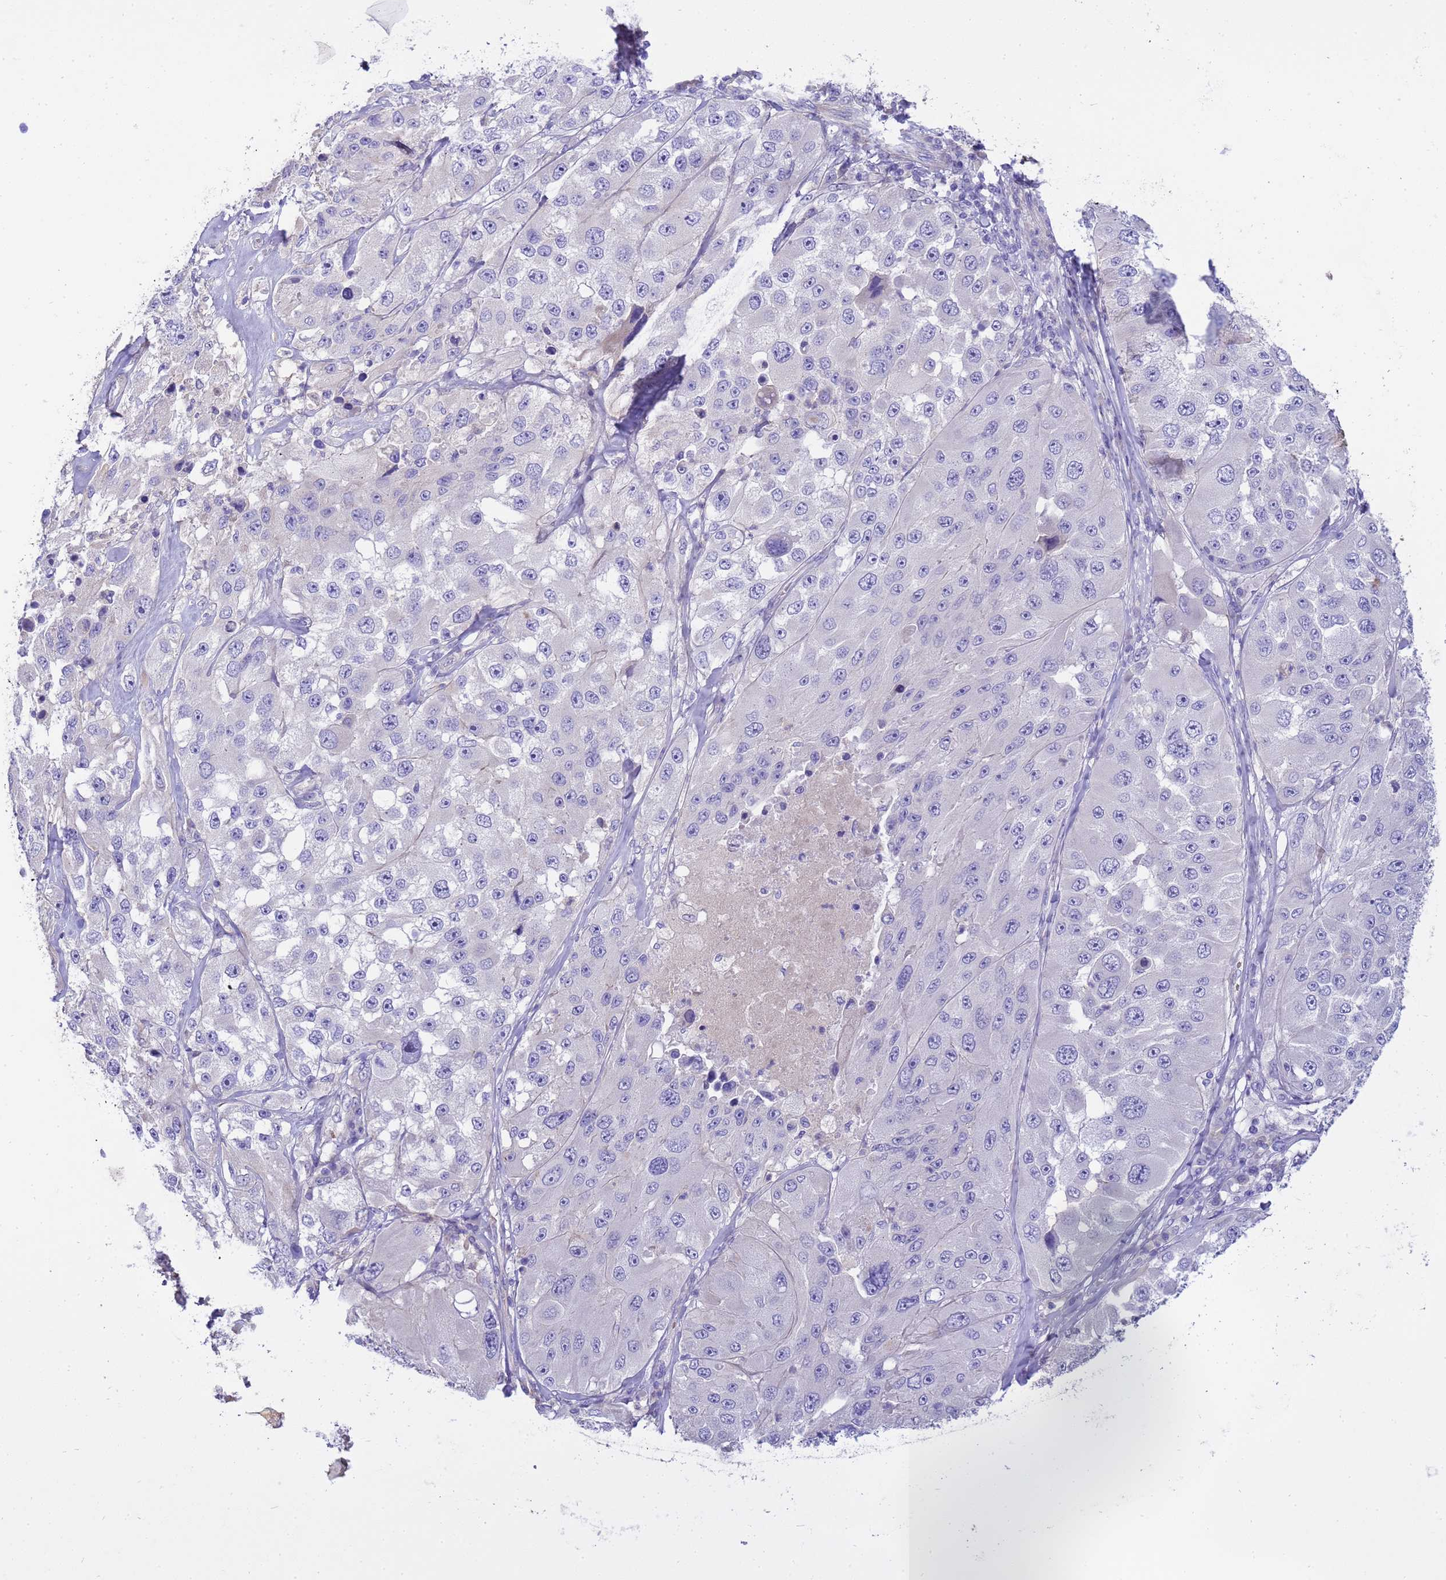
{"staining": {"intensity": "negative", "quantity": "none", "location": "none"}, "tissue": "melanoma", "cell_type": "Tumor cells", "image_type": "cancer", "snomed": [{"axis": "morphology", "description": "Malignant melanoma, Metastatic site"}, {"axis": "topography", "description": "Lymph node"}], "caption": "The image exhibits no staining of tumor cells in melanoma.", "gene": "RIPPLY2", "patient": {"sex": "male", "age": 62}}